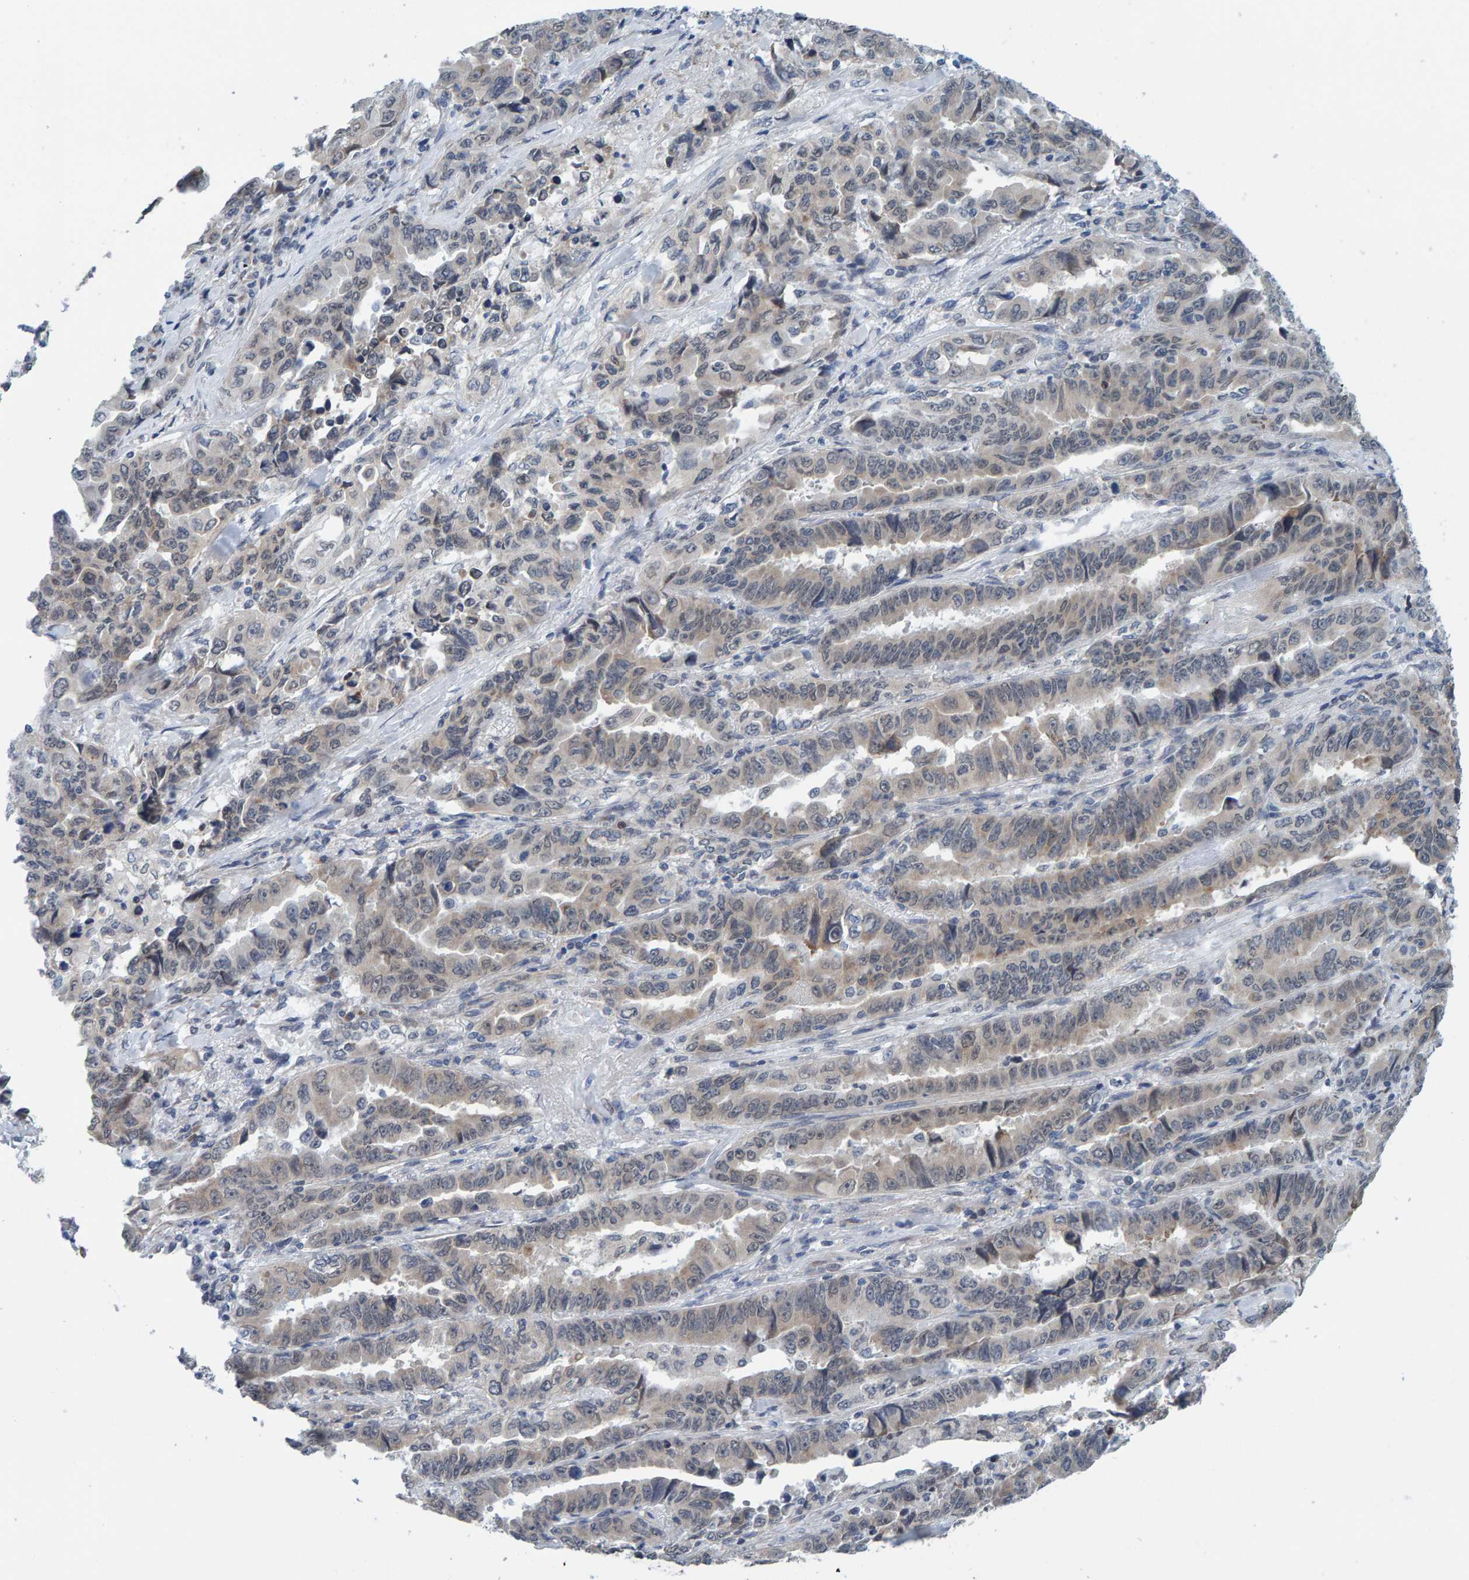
{"staining": {"intensity": "weak", "quantity": "<25%", "location": "cytoplasmic/membranous"}, "tissue": "lung cancer", "cell_type": "Tumor cells", "image_type": "cancer", "snomed": [{"axis": "morphology", "description": "Adenocarcinoma, NOS"}, {"axis": "topography", "description": "Lung"}], "caption": "Adenocarcinoma (lung) stained for a protein using immunohistochemistry displays no staining tumor cells.", "gene": "SCRN2", "patient": {"sex": "female", "age": 51}}